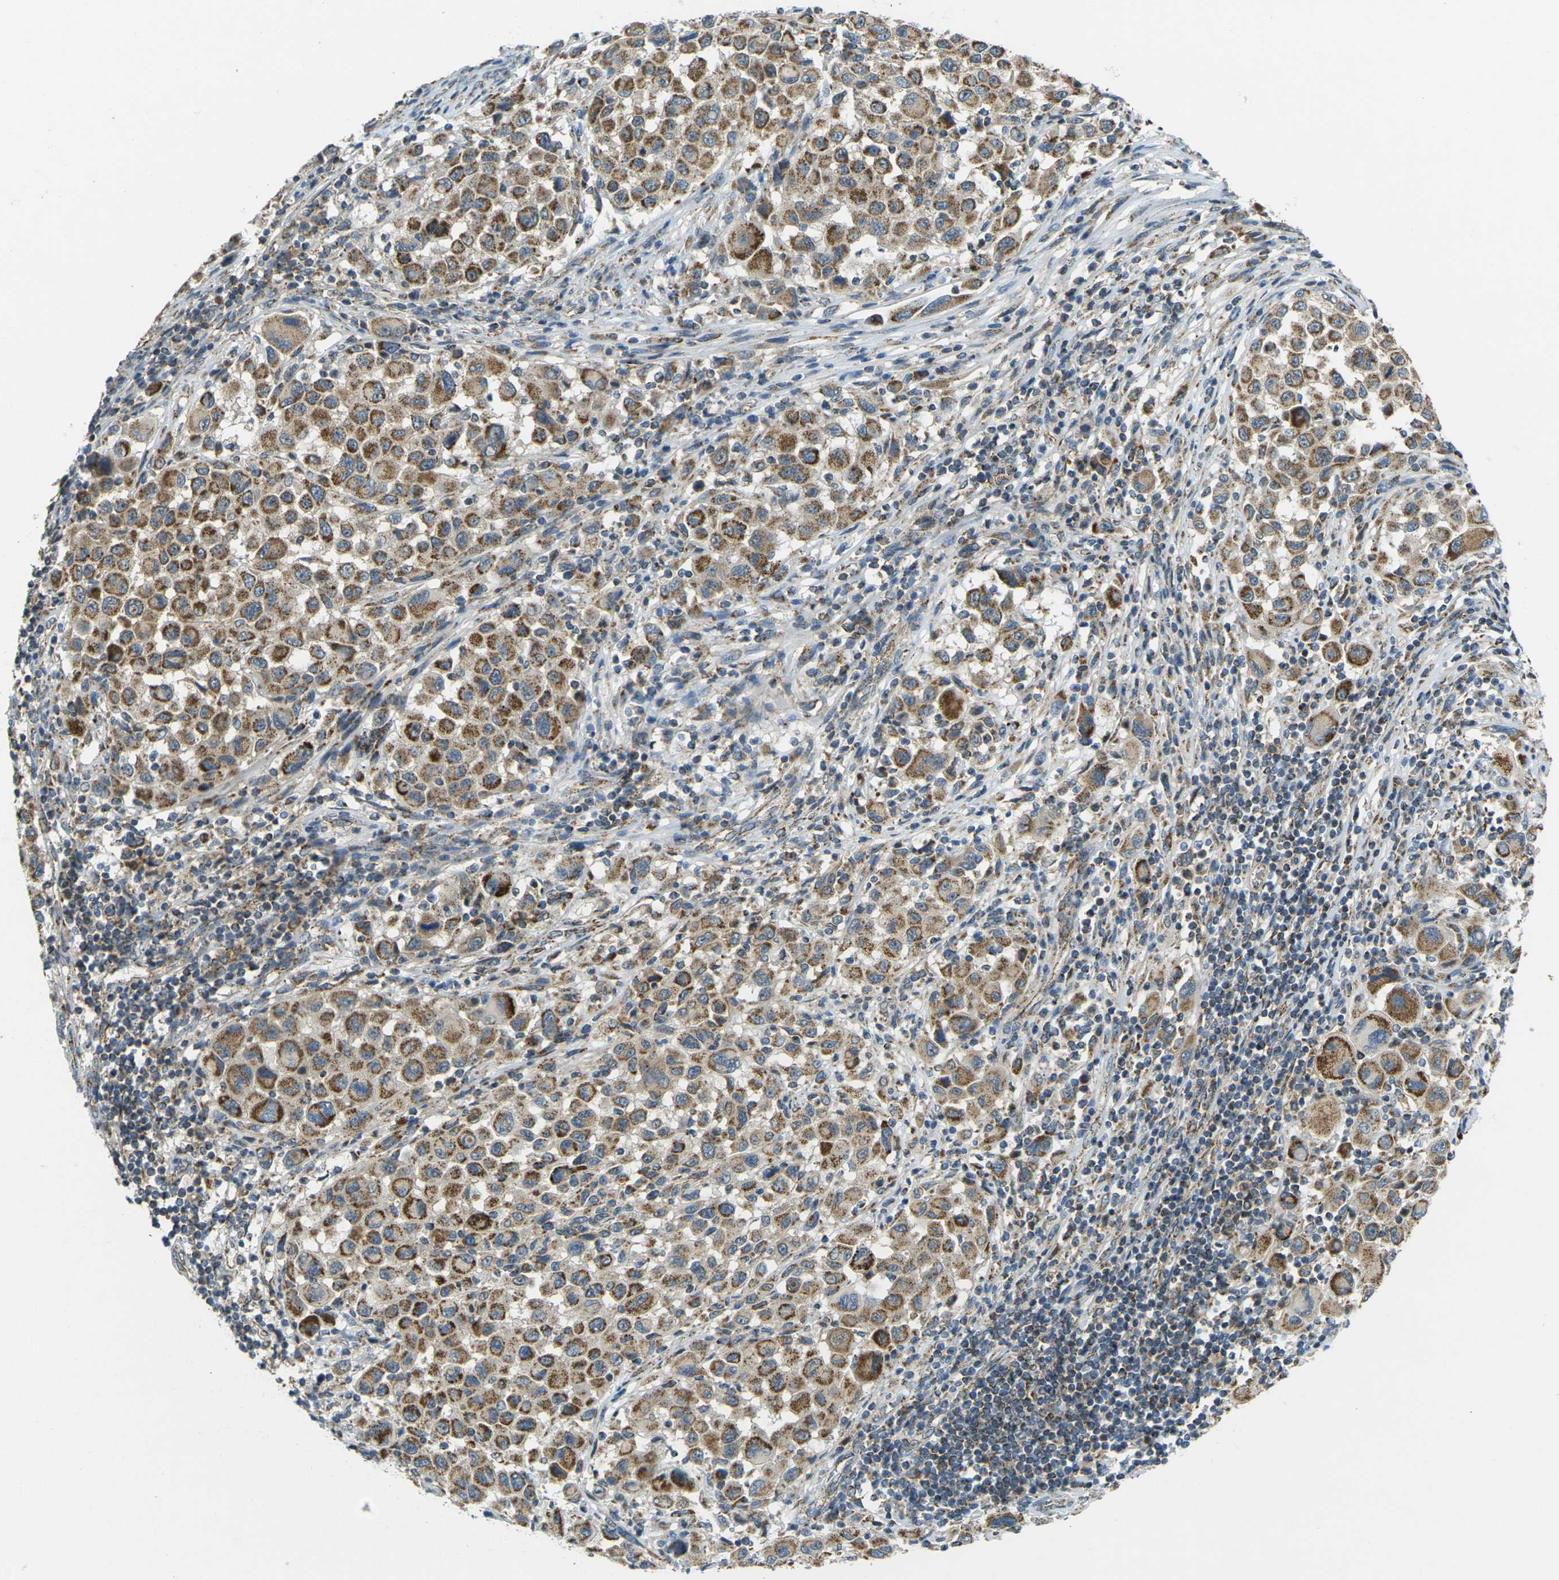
{"staining": {"intensity": "moderate", "quantity": ">75%", "location": "cytoplasmic/membranous"}, "tissue": "melanoma", "cell_type": "Tumor cells", "image_type": "cancer", "snomed": [{"axis": "morphology", "description": "Malignant melanoma, Metastatic site"}, {"axis": "topography", "description": "Lymph node"}], "caption": "High-power microscopy captured an immunohistochemistry (IHC) histopathology image of malignant melanoma (metastatic site), revealing moderate cytoplasmic/membranous expression in about >75% of tumor cells.", "gene": "IGF1R", "patient": {"sex": "male", "age": 61}}